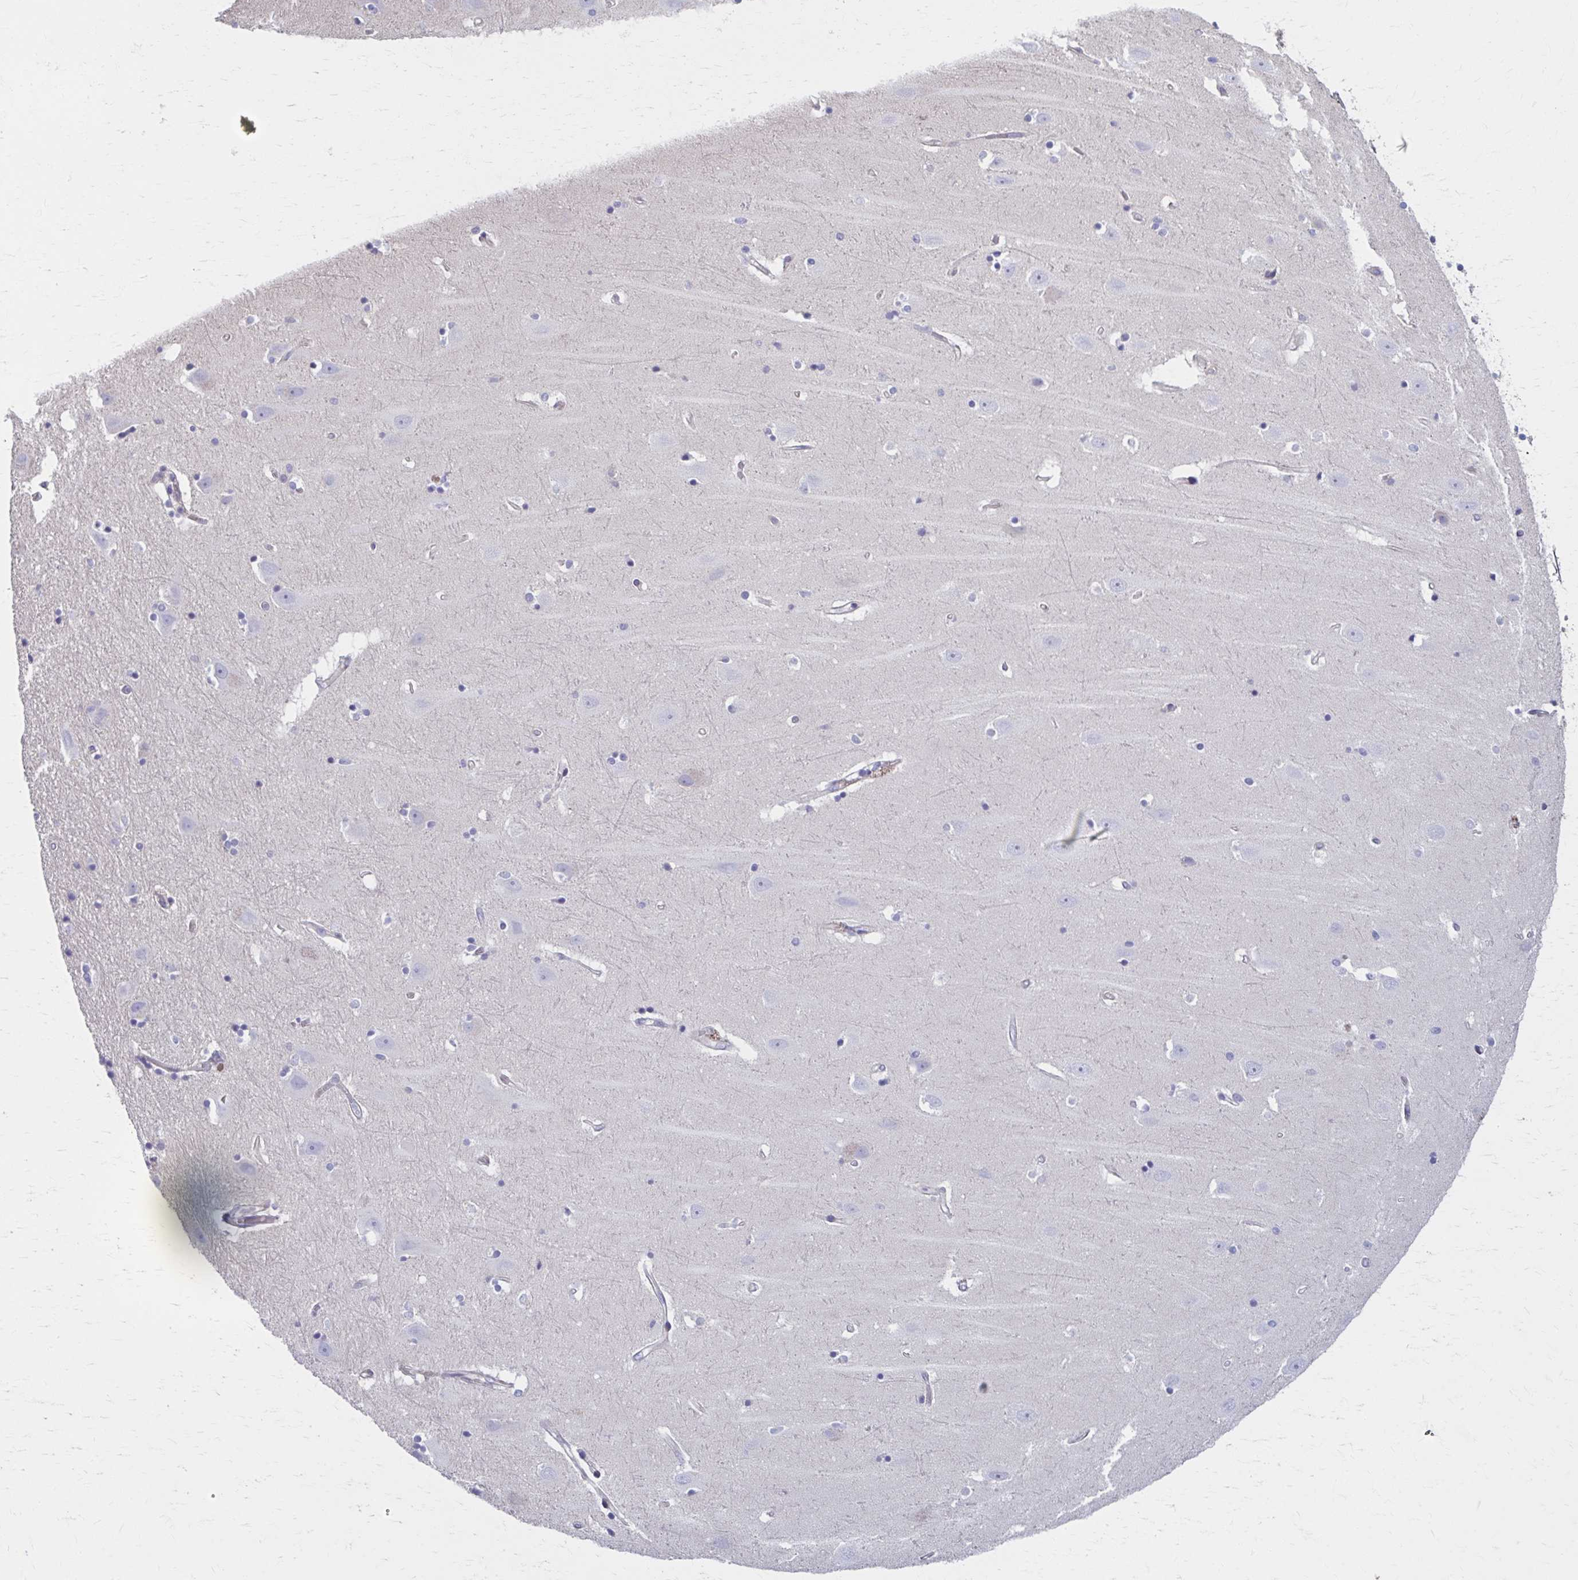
{"staining": {"intensity": "negative", "quantity": "none", "location": "none"}, "tissue": "hippocampus", "cell_type": "Glial cells", "image_type": "normal", "snomed": [{"axis": "morphology", "description": "Normal tissue, NOS"}, {"axis": "topography", "description": "Hippocampus"}], "caption": "This is an IHC image of unremarkable human hippocampus. There is no positivity in glial cells.", "gene": "CHST3", "patient": {"sex": "male", "age": 63}}